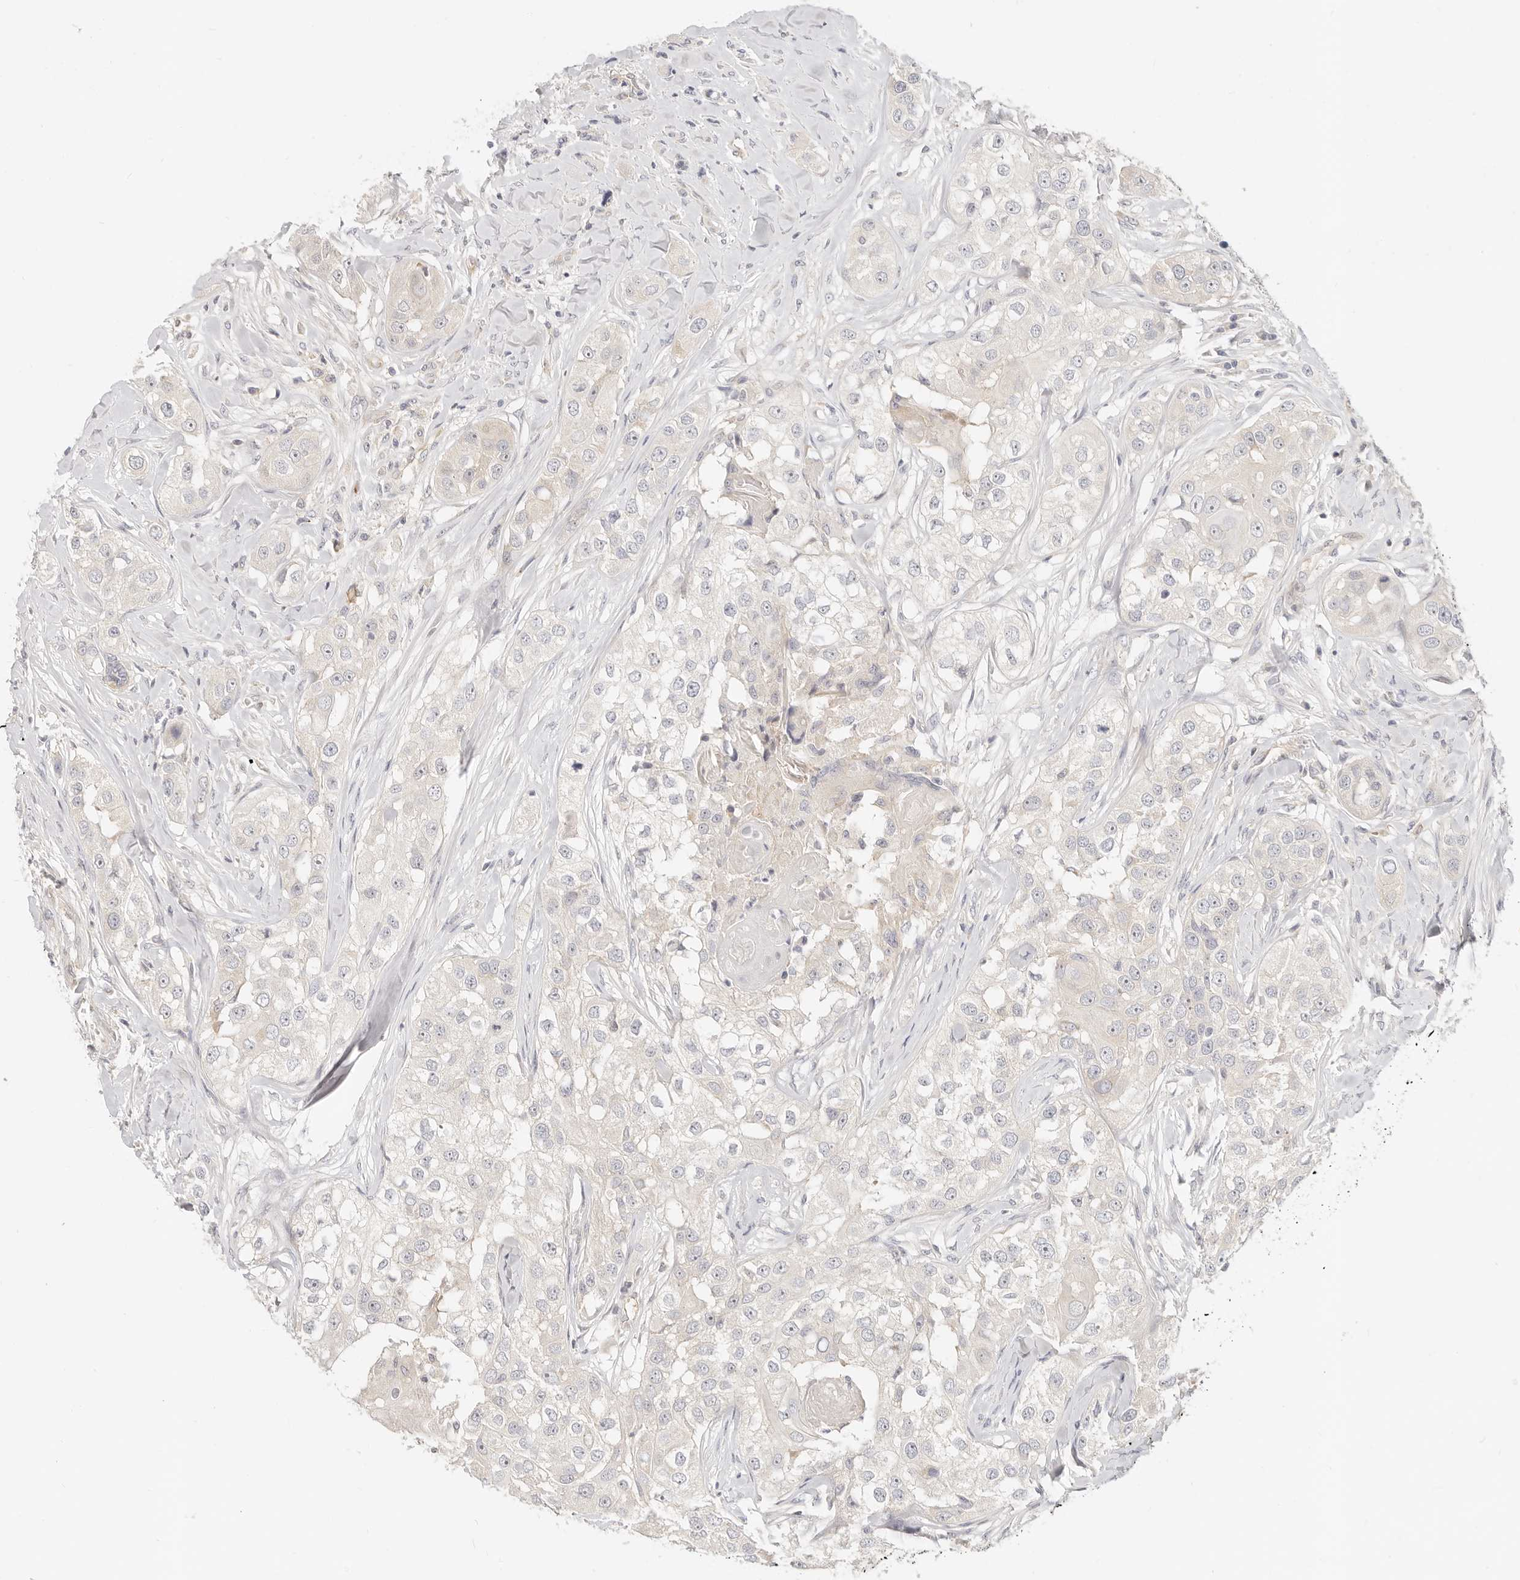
{"staining": {"intensity": "negative", "quantity": "none", "location": "none"}, "tissue": "head and neck cancer", "cell_type": "Tumor cells", "image_type": "cancer", "snomed": [{"axis": "morphology", "description": "Normal tissue, NOS"}, {"axis": "morphology", "description": "Squamous cell carcinoma, NOS"}, {"axis": "topography", "description": "Skeletal muscle"}, {"axis": "topography", "description": "Head-Neck"}], "caption": "This histopathology image is of head and neck cancer stained with IHC to label a protein in brown with the nuclei are counter-stained blue. There is no expression in tumor cells.", "gene": "LTB4R2", "patient": {"sex": "male", "age": 51}}